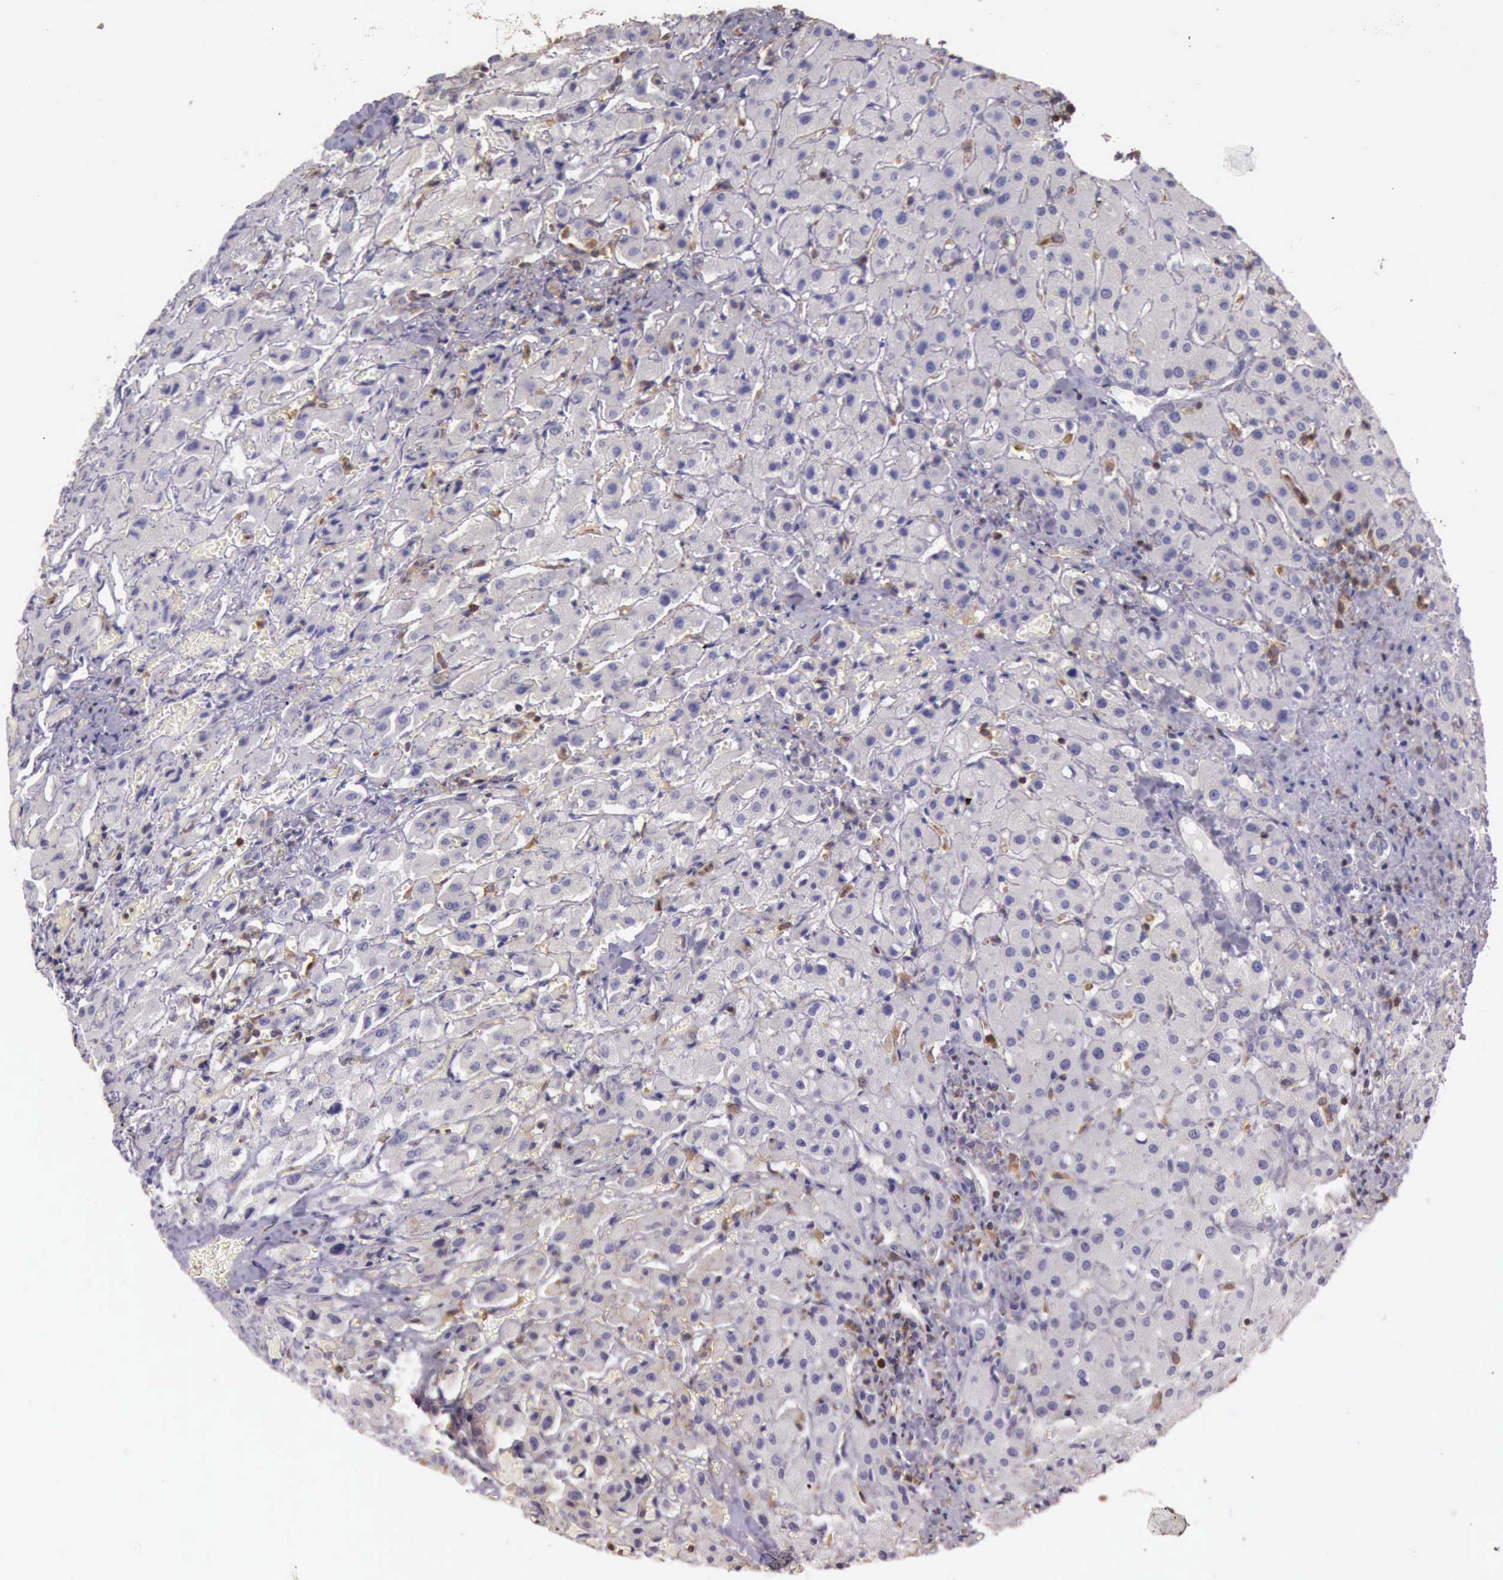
{"staining": {"intensity": "negative", "quantity": "none", "location": "none"}, "tissue": "liver", "cell_type": "Cholangiocytes", "image_type": "normal", "snomed": [{"axis": "morphology", "description": "Normal tissue, NOS"}, {"axis": "topography", "description": "Liver"}], "caption": "This photomicrograph is of unremarkable liver stained with immunohistochemistry (IHC) to label a protein in brown with the nuclei are counter-stained blue. There is no staining in cholangiocytes.", "gene": "ARHGAP4", "patient": {"sex": "female", "age": 27}}